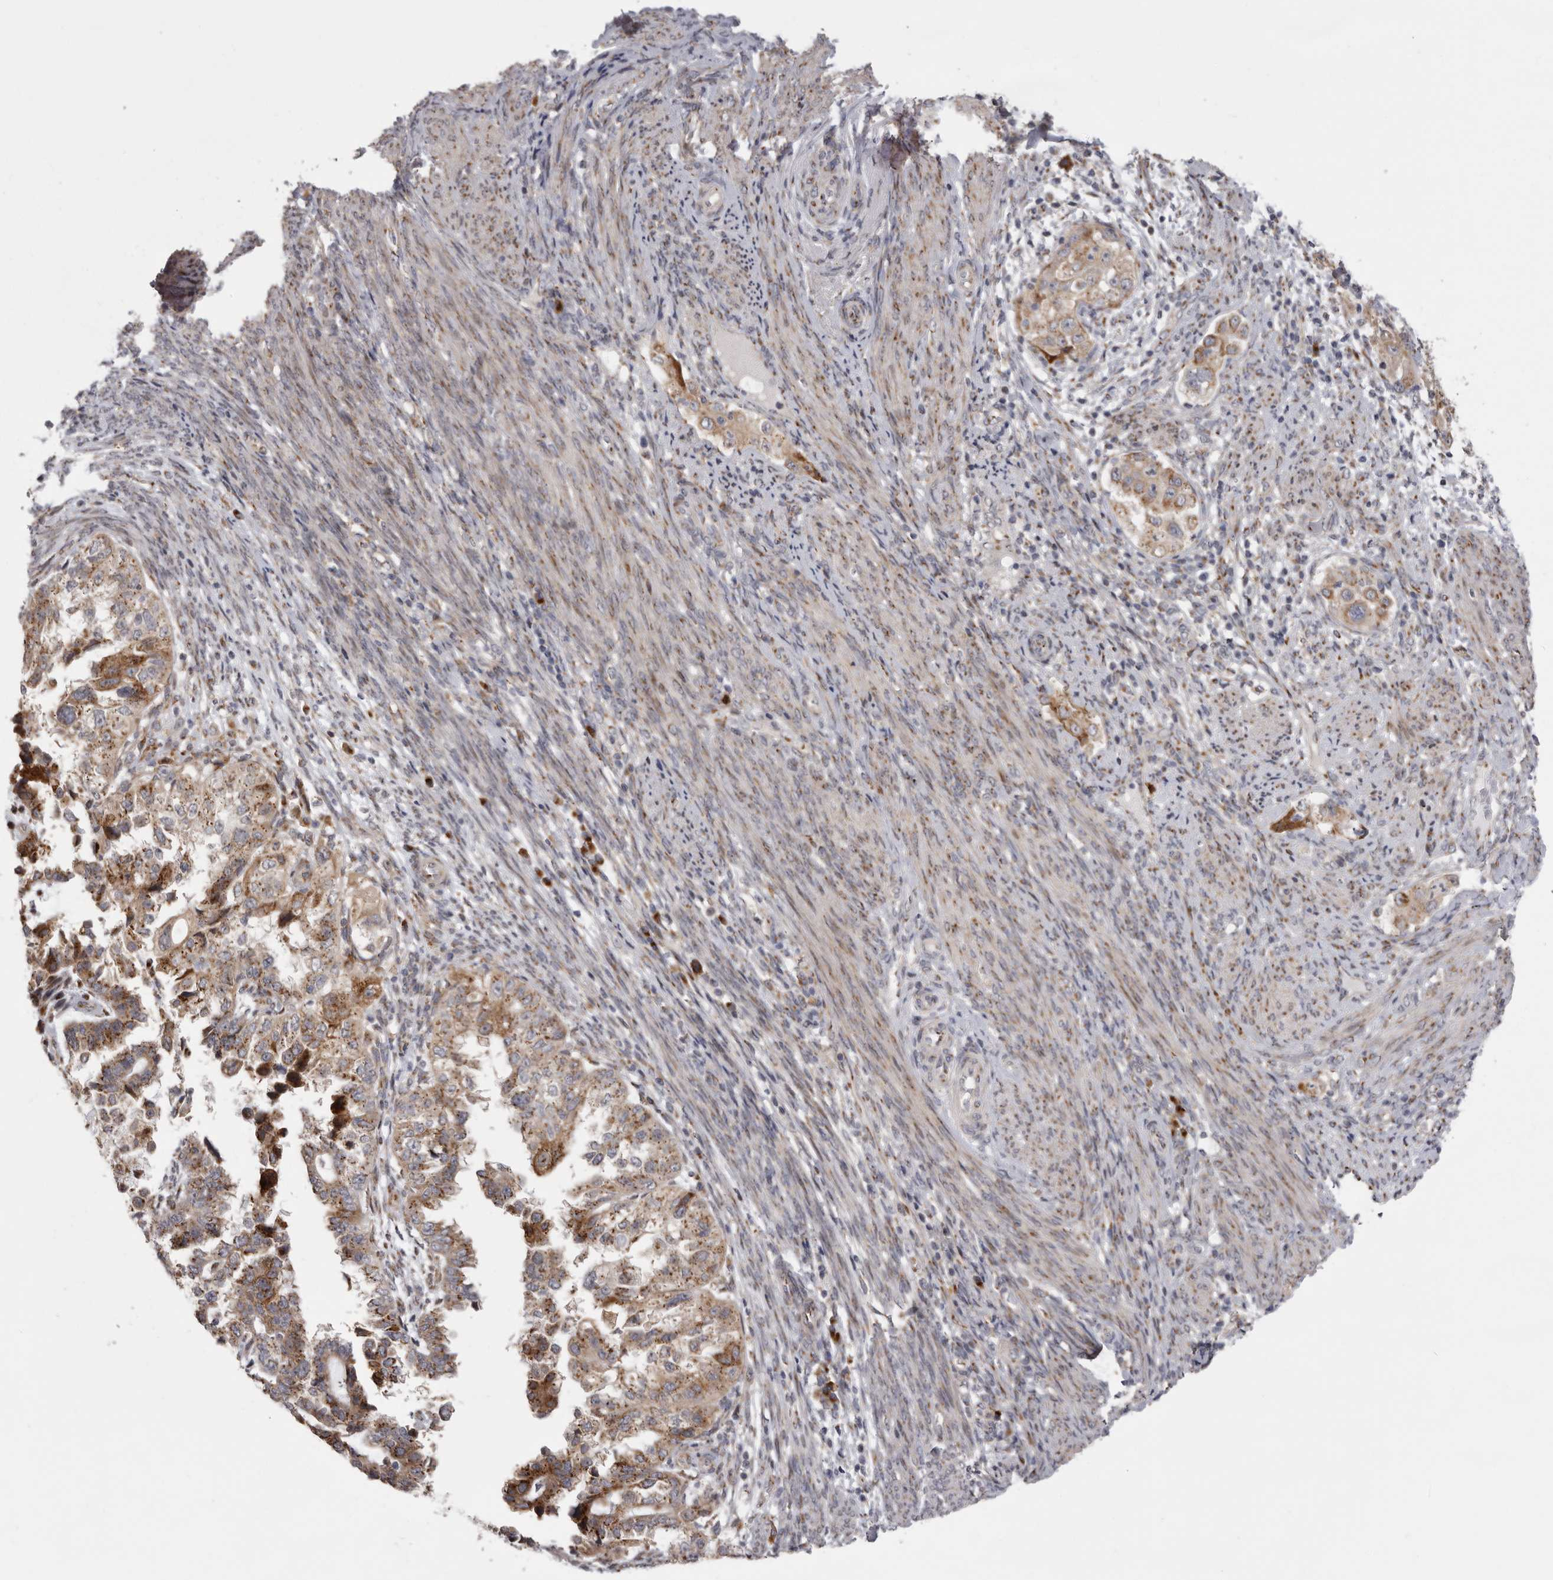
{"staining": {"intensity": "moderate", "quantity": ">75%", "location": "cytoplasmic/membranous"}, "tissue": "endometrial cancer", "cell_type": "Tumor cells", "image_type": "cancer", "snomed": [{"axis": "morphology", "description": "Adenocarcinoma, NOS"}, {"axis": "topography", "description": "Endometrium"}], "caption": "Protein staining exhibits moderate cytoplasmic/membranous positivity in about >75% of tumor cells in endometrial cancer.", "gene": "WDR47", "patient": {"sex": "female", "age": 85}}